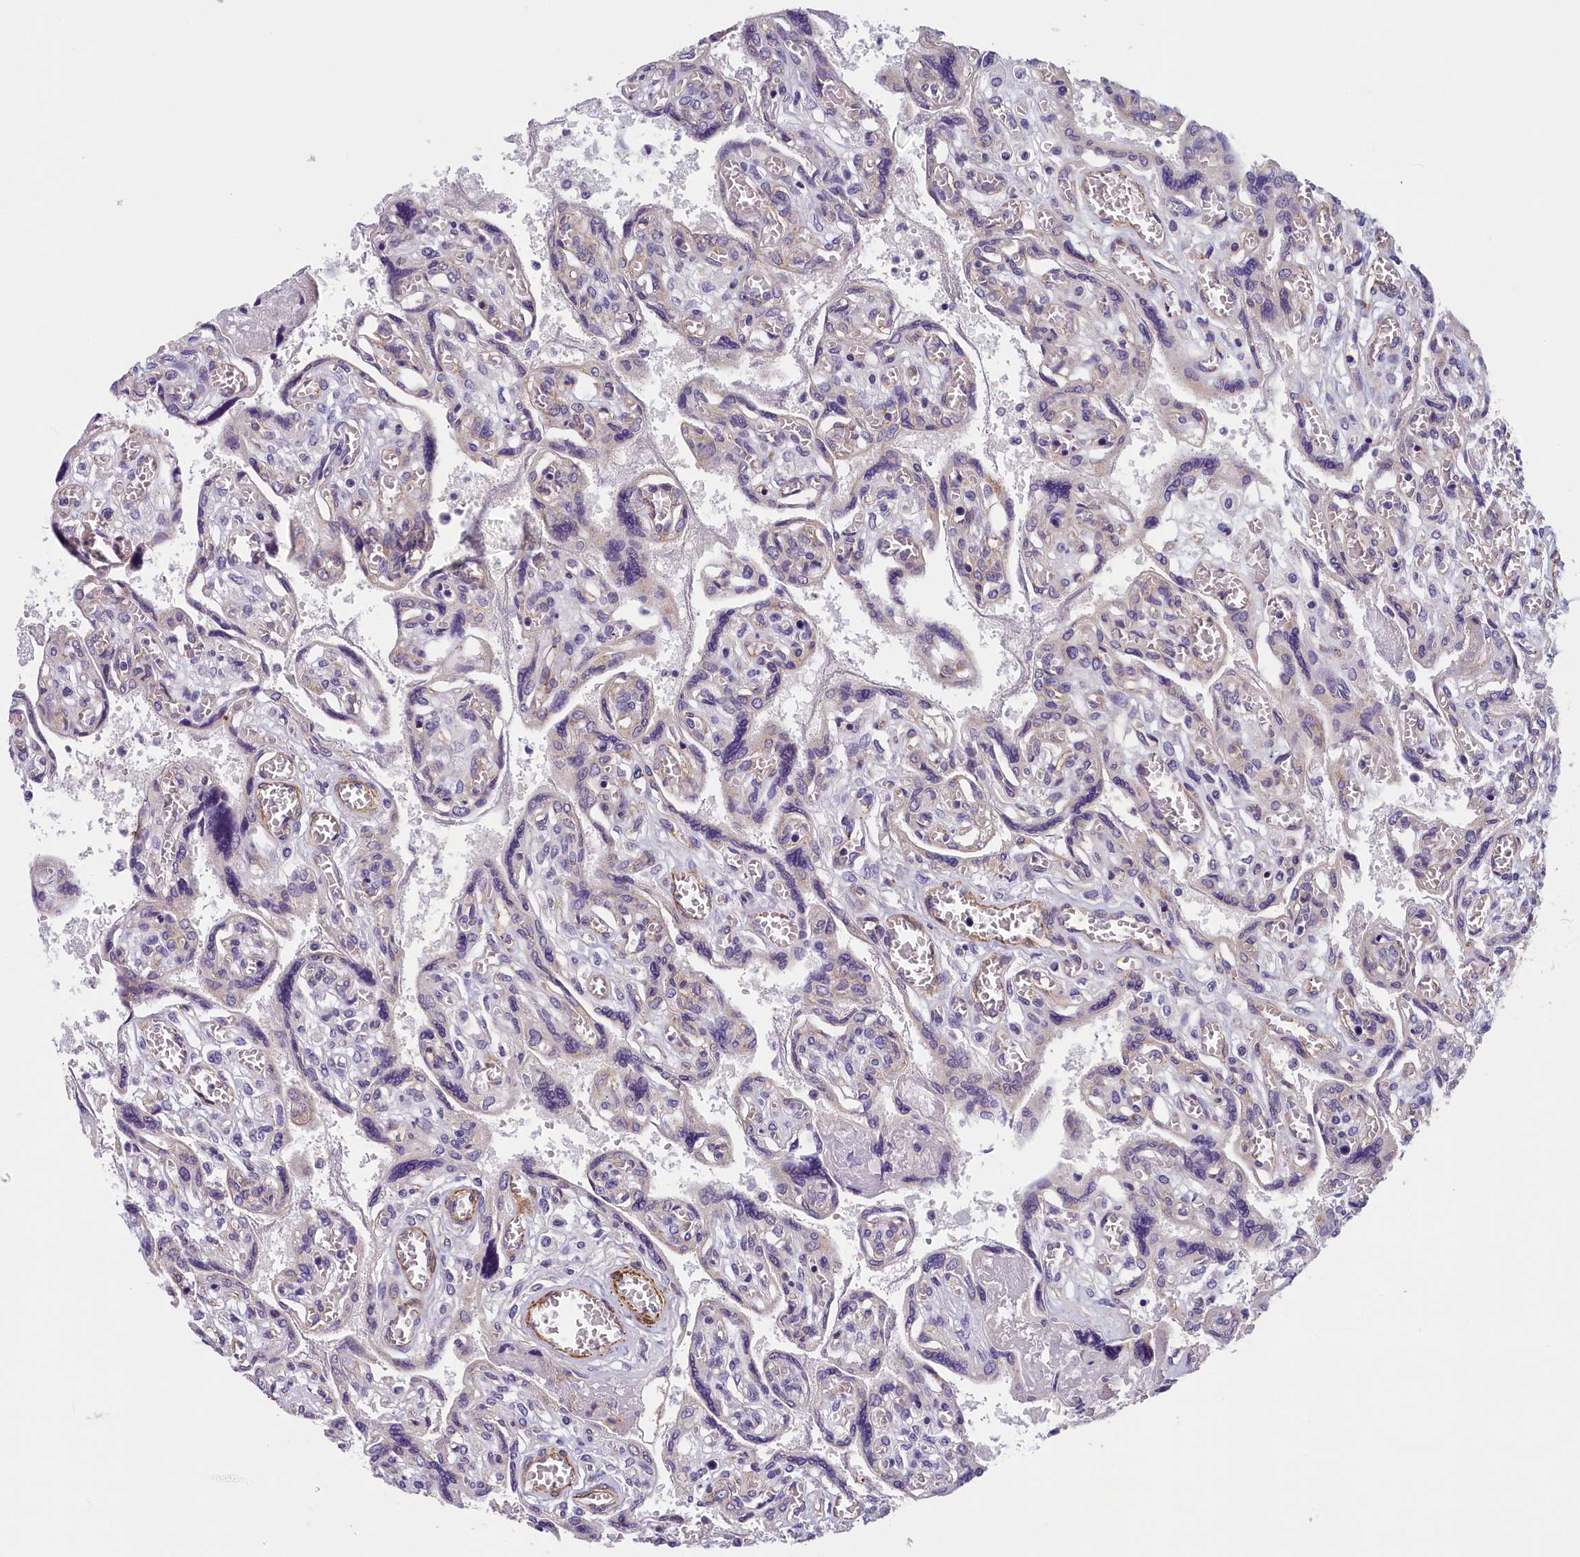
{"staining": {"intensity": "weak", "quantity": "<25%", "location": "cytoplasmic/membranous"}, "tissue": "placenta", "cell_type": "Trophoblastic cells", "image_type": "normal", "snomed": [{"axis": "morphology", "description": "Normal tissue, NOS"}, {"axis": "topography", "description": "Placenta"}], "caption": "Human placenta stained for a protein using immunohistochemistry demonstrates no expression in trophoblastic cells.", "gene": "BCL2L13", "patient": {"sex": "female", "age": 39}}